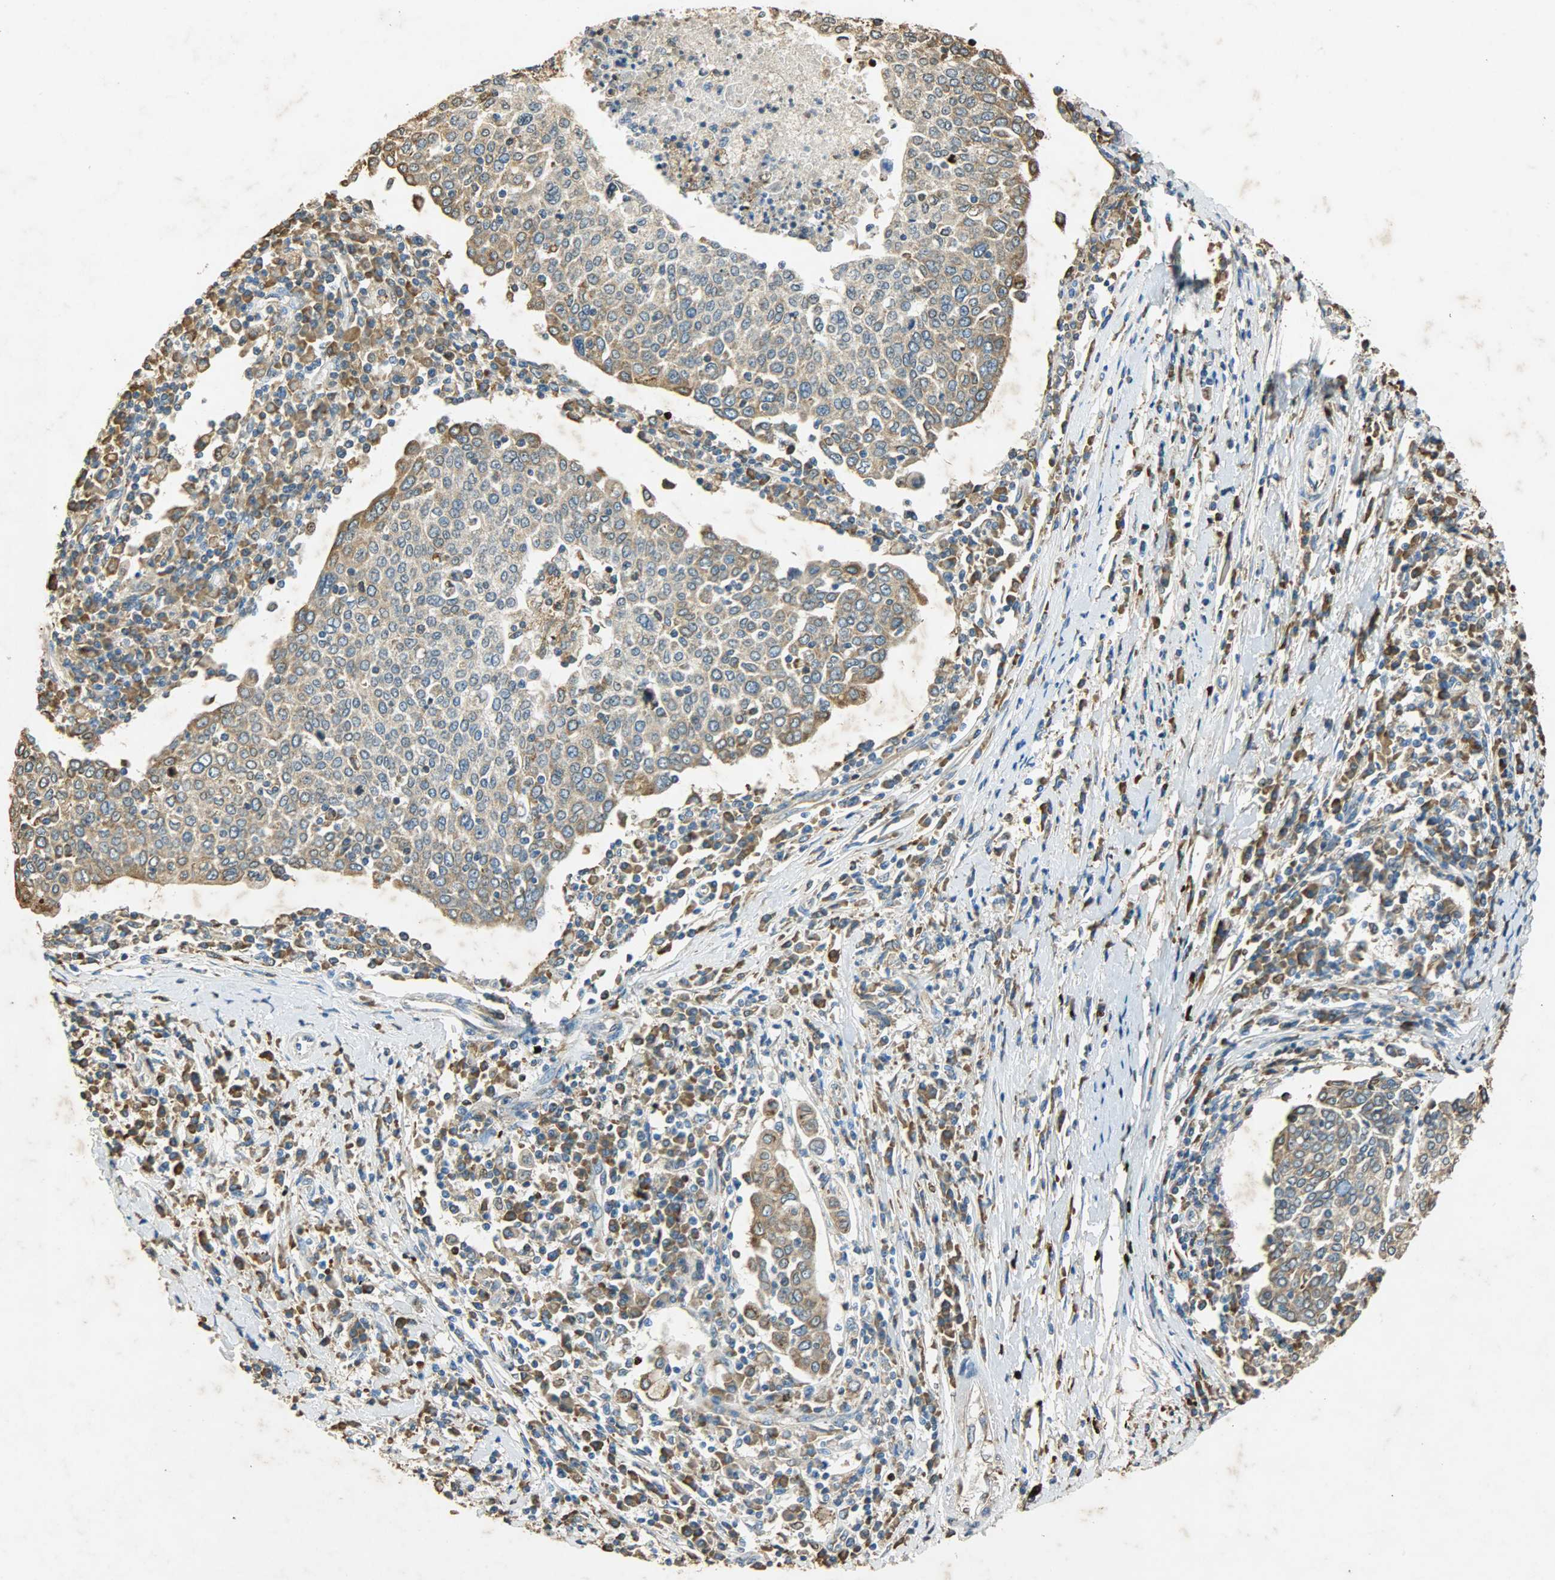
{"staining": {"intensity": "moderate", "quantity": ">75%", "location": "cytoplasmic/membranous"}, "tissue": "cervical cancer", "cell_type": "Tumor cells", "image_type": "cancer", "snomed": [{"axis": "morphology", "description": "Squamous cell carcinoma, NOS"}, {"axis": "topography", "description": "Cervix"}], "caption": "Cervical squamous cell carcinoma stained with a protein marker shows moderate staining in tumor cells.", "gene": "HSPA5", "patient": {"sex": "female", "age": 40}}